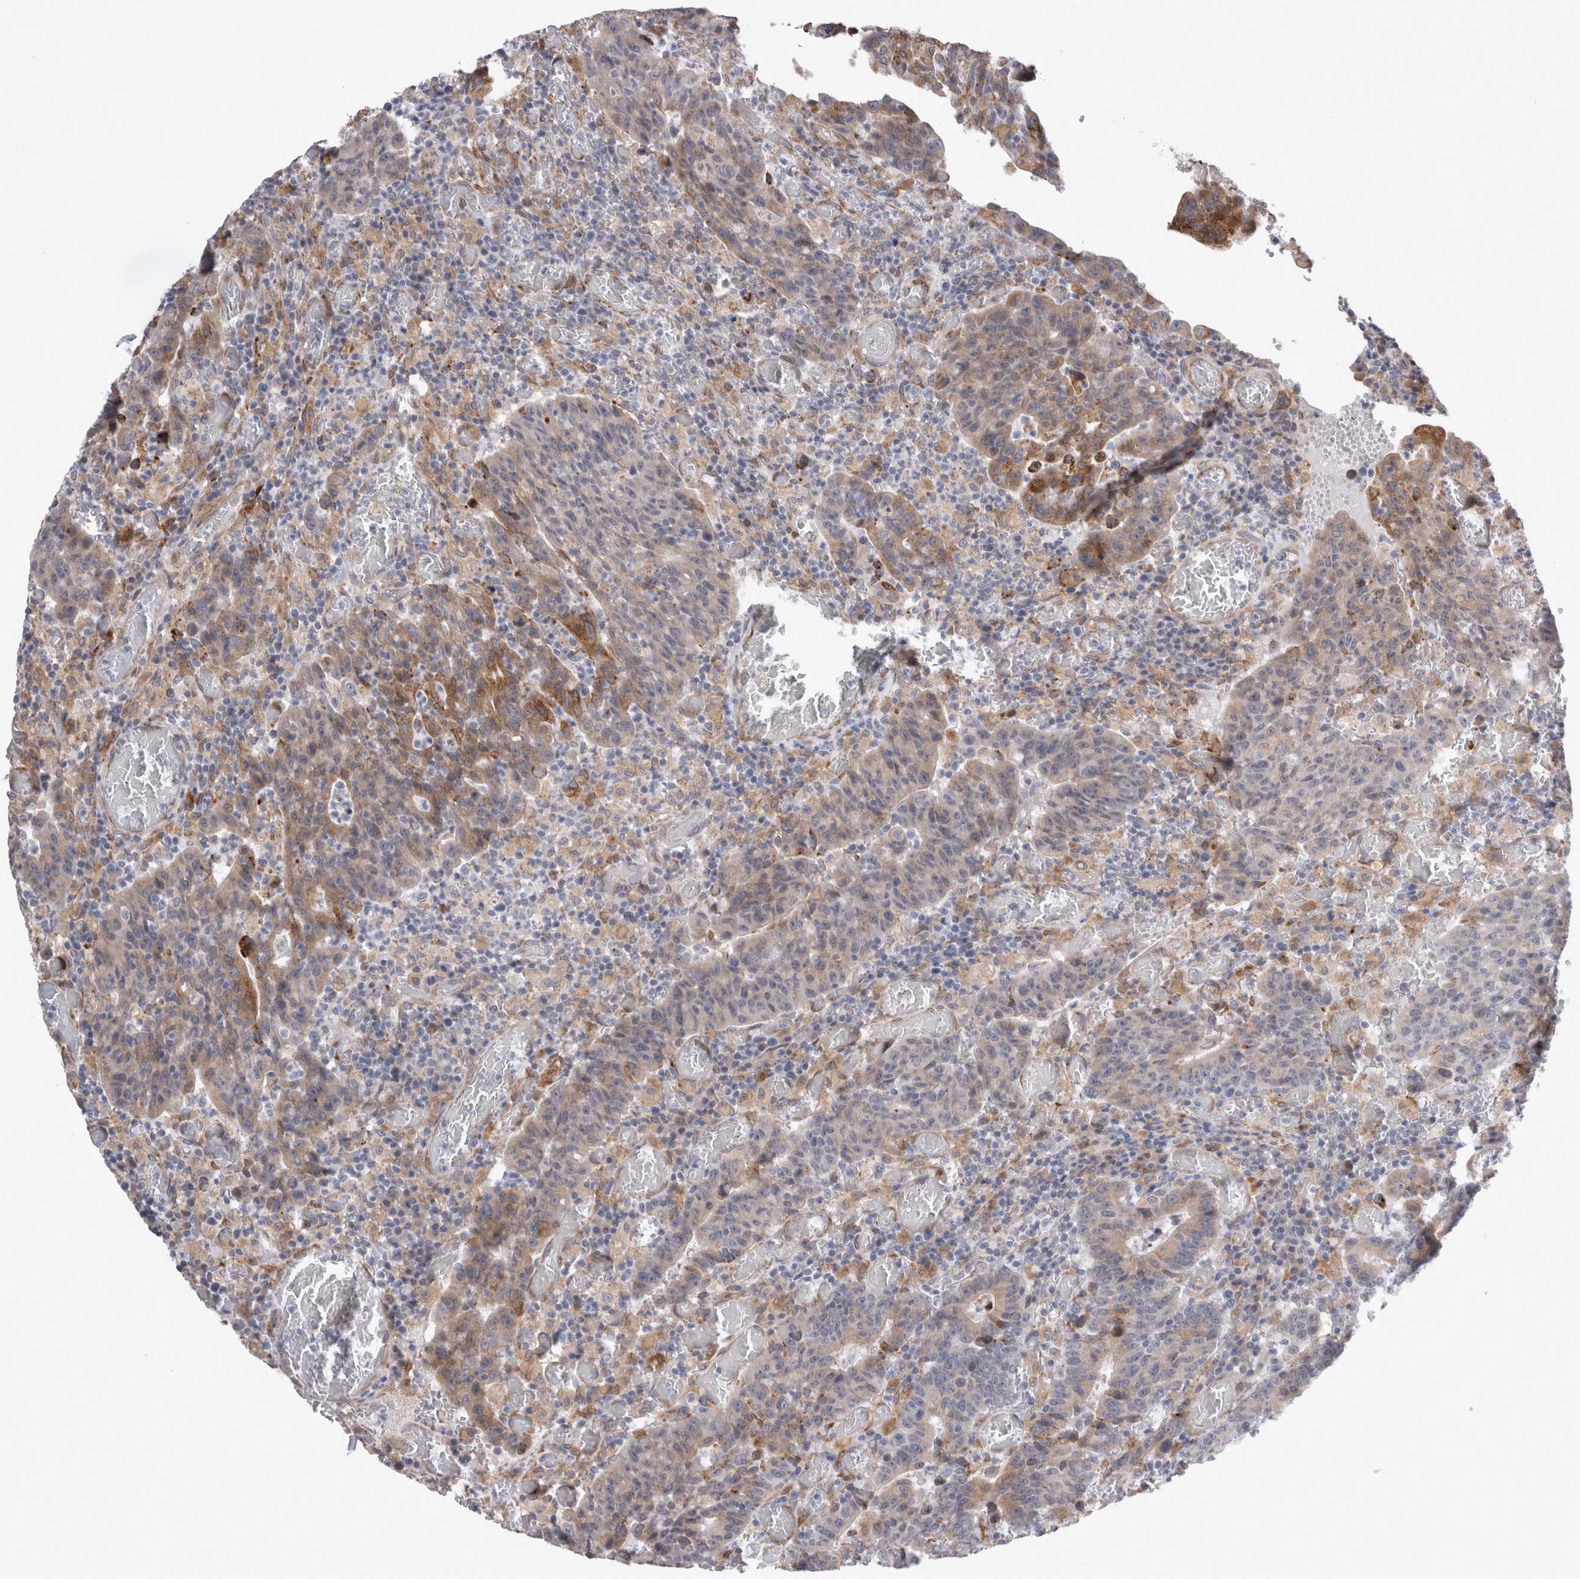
{"staining": {"intensity": "moderate", "quantity": "25%-75%", "location": "cytoplasmic/membranous"}, "tissue": "colorectal cancer", "cell_type": "Tumor cells", "image_type": "cancer", "snomed": [{"axis": "morphology", "description": "Adenocarcinoma, NOS"}, {"axis": "topography", "description": "Colon"}], "caption": "This histopathology image exhibits immunohistochemistry staining of colorectal cancer, with medium moderate cytoplasmic/membranous staining in approximately 25%-75% of tumor cells.", "gene": "TRMT9B", "patient": {"sex": "female", "age": 75}}